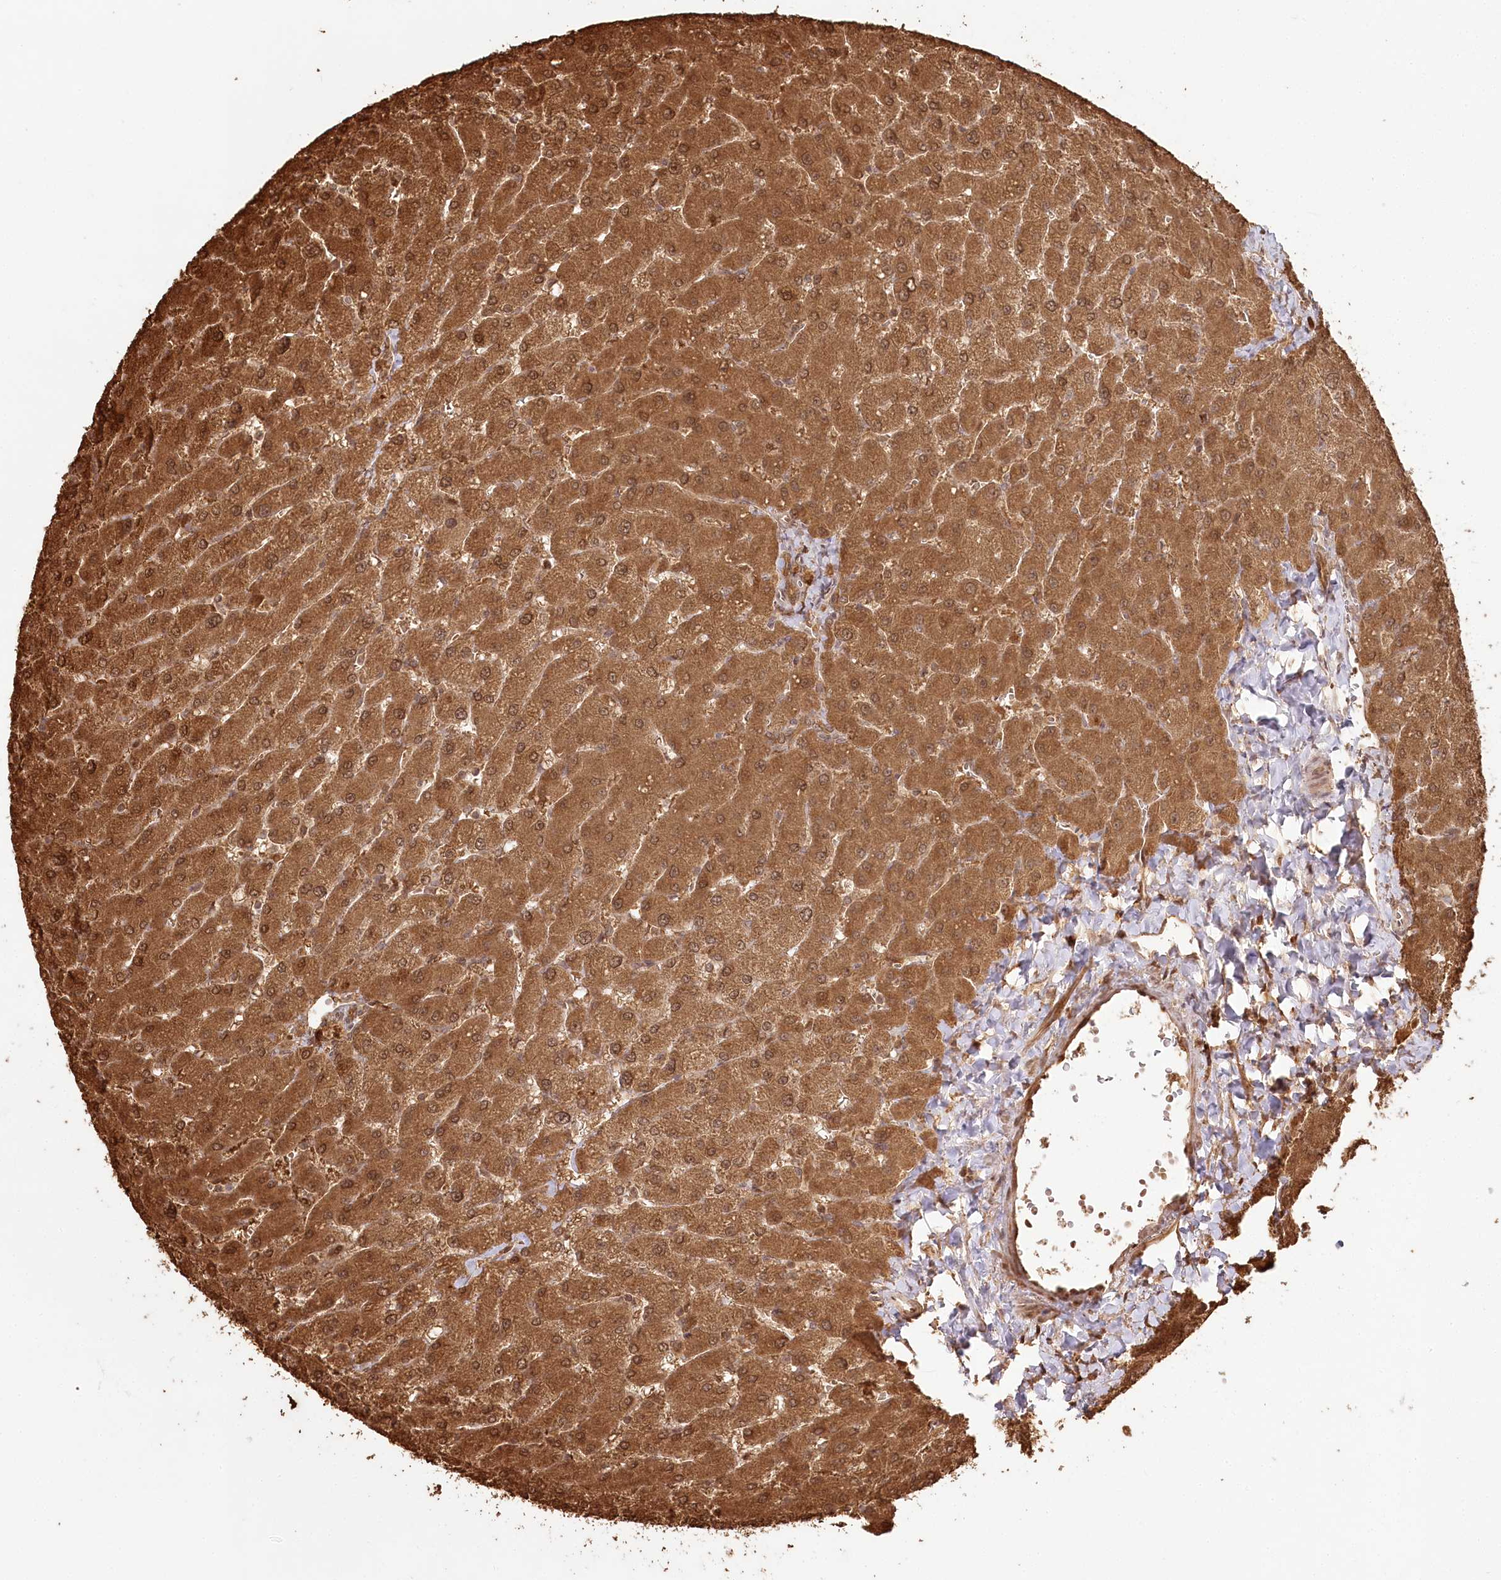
{"staining": {"intensity": "moderate", "quantity": ">75%", "location": "cytoplasmic/membranous,nuclear"}, "tissue": "liver", "cell_type": "Cholangiocytes", "image_type": "normal", "snomed": [{"axis": "morphology", "description": "Normal tissue, NOS"}, {"axis": "topography", "description": "Liver"}], "caption": "A high-resolution photomicrograph shows immunohistochemistry (IHC) staining of unremarkable liver, which demonstrates moderate cytoplasmic/membranous,nuclear expression in about >75% of cholangiocytes. The protein is stained brown, and the nuclei are stained in blue (DAB (3,3'-diaminobenzidine) IHC with brightfield microscopy, high magnification).", "gene": "ULK2", "patient": {"sex": "male", "age": 55}}